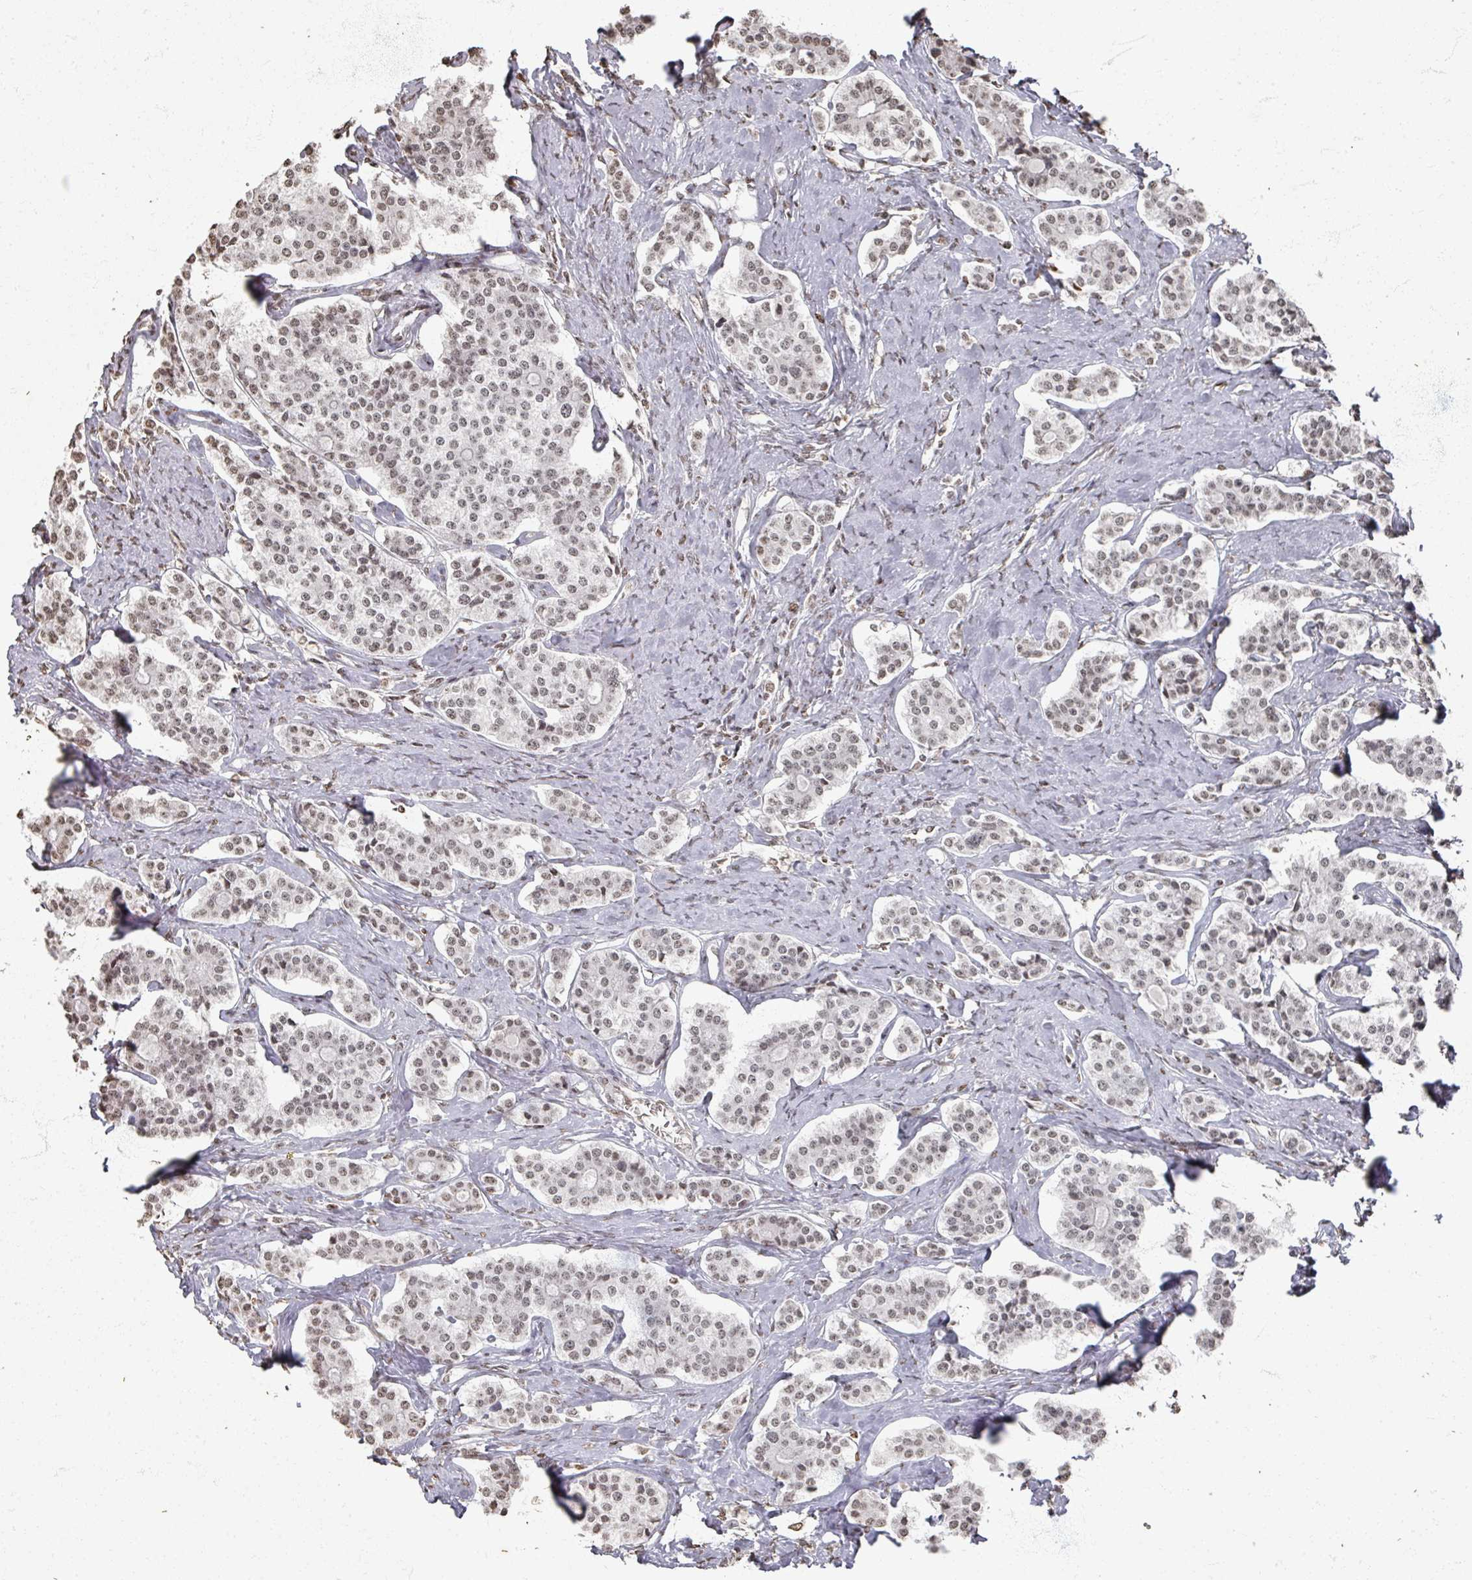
{"staining": {"intensity": "moderate", "quantity": "25%-75%", "location": "nuclear"}, "tissue": "carcinoid", "cell_type": "Tumor cells", "image_type": "cancer", "snomed": [{"axis": "morphology", "description": "Carcinoid, malignant, NOS"}, {"axis": "topography", "description": "Small intestine"}], "caption": "Human carcinoid (malignant) stained with a protein marker displays moderate staining in tumor cells.", "gene": "DCUN1D5", "patient": {"sex": "male", "age": 63}}